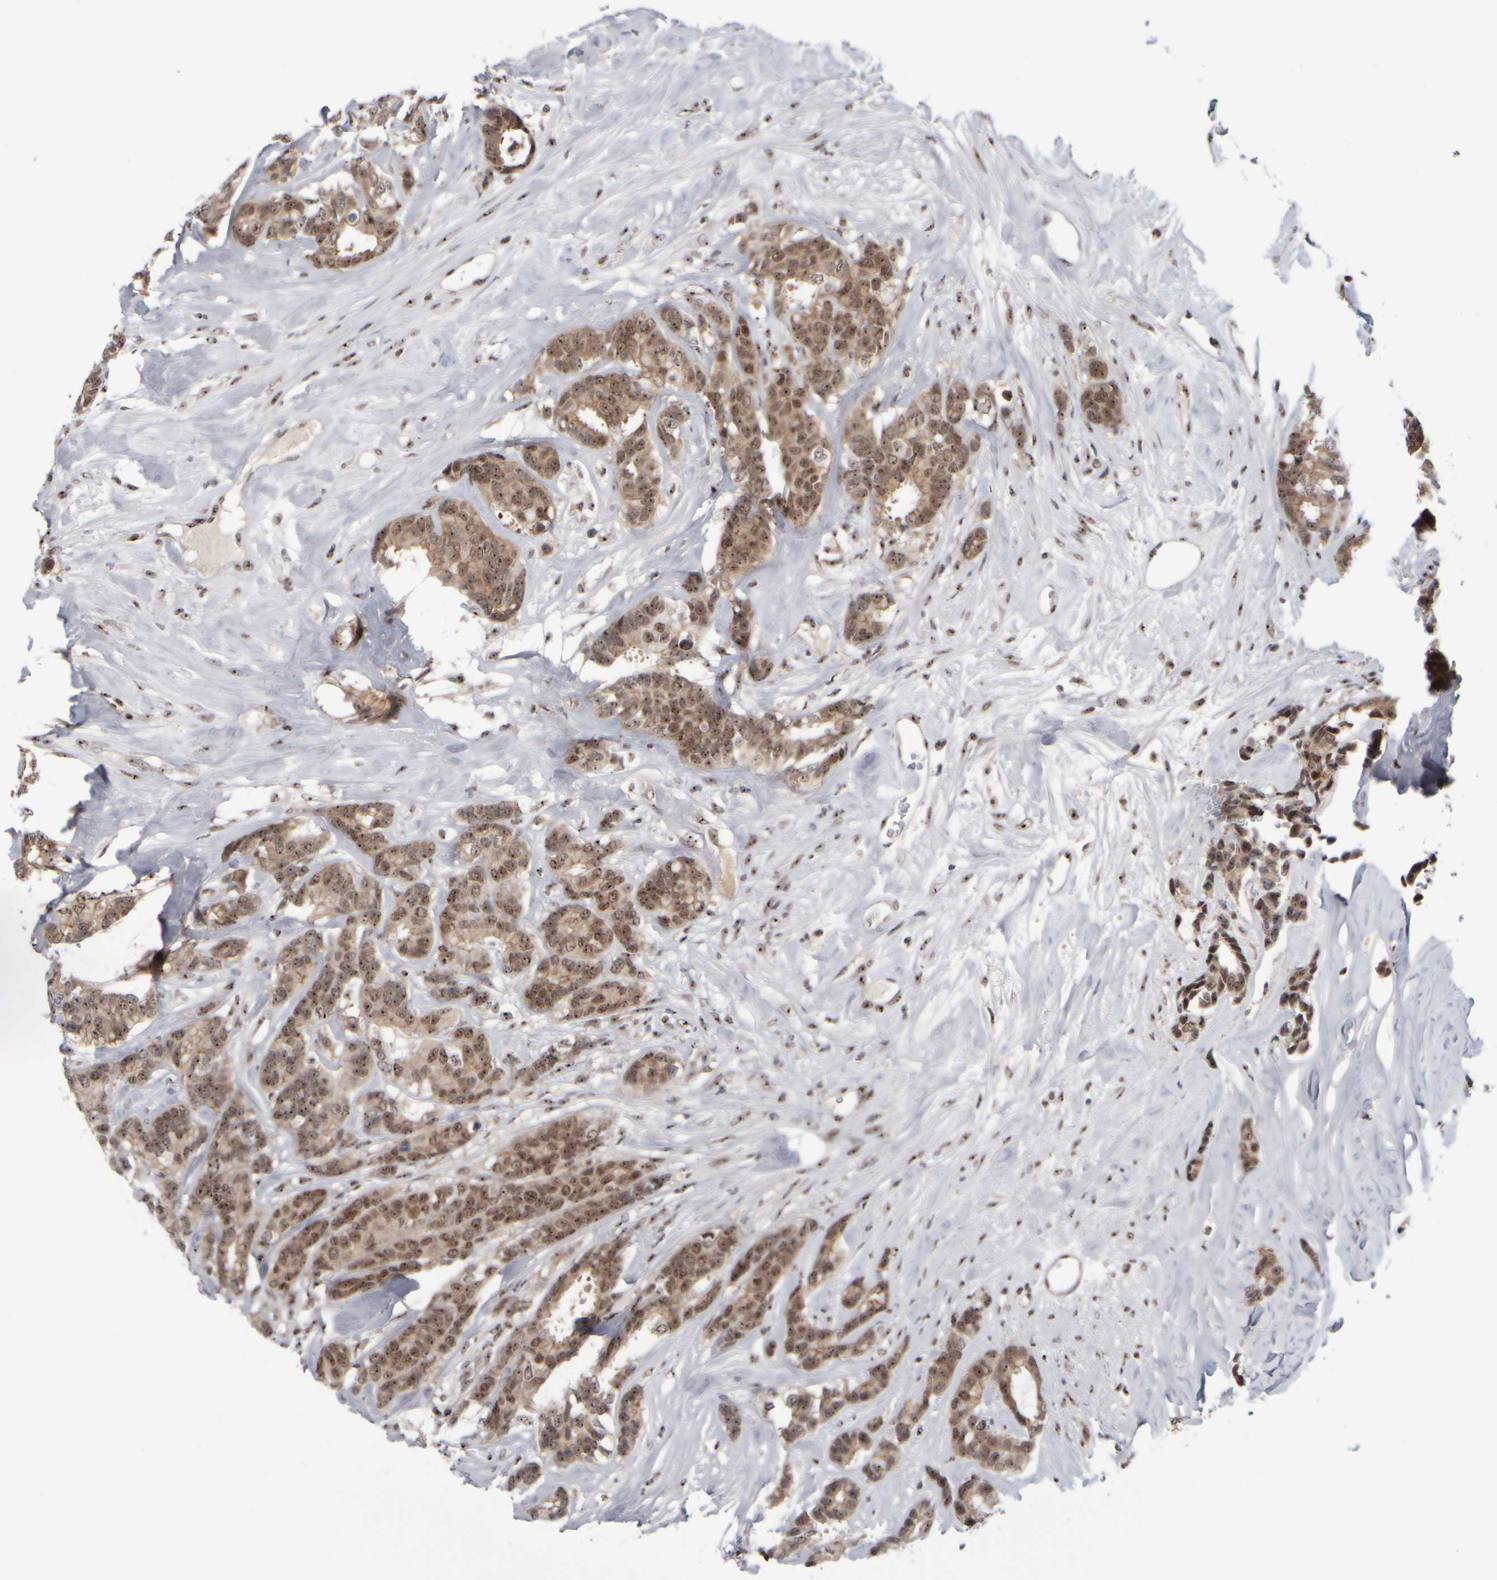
{"staining": {"intensity": "moderate", "quantity": ">75%", "location": "cytoplasmic/membranous,nuclear"}, "tissue": "breast cancer", "cell_type": "Tumor cells", "image_type": "cancer", "snomed": [{"axis": "morphology", "description": "Duct carcinoma"}, {"axis": "topography", "description": "Breast"}], "caption": "A micrograph showing moderate cytoplasmic/membranous and nuclear expression in about >75% of tumor cells in breast cancer, as visualized by brown immunohistochemical staining.", "gene": "SURF6", "patient": {"sex": "female", "age": 87}}